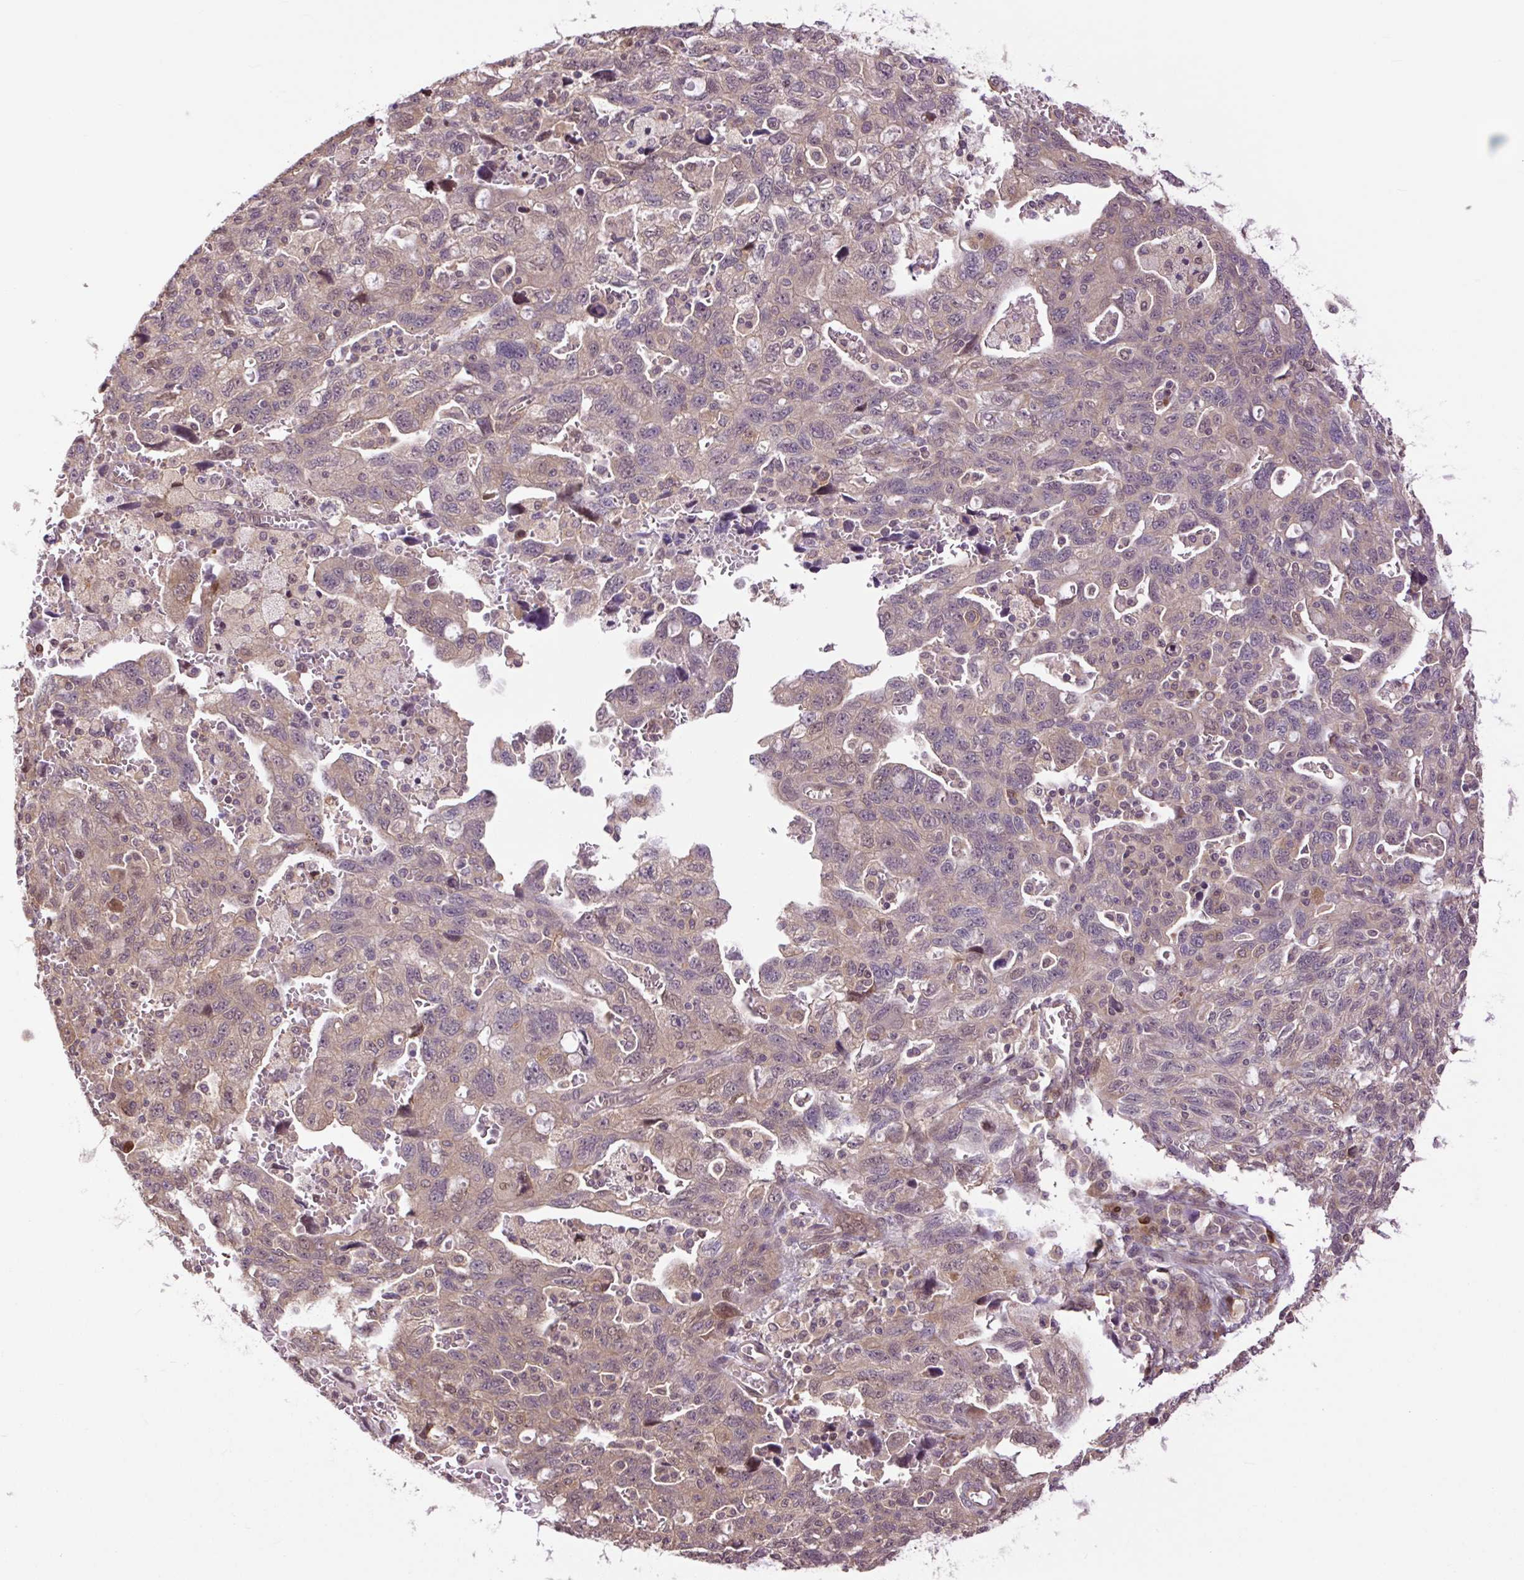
{"staining": {"intensity": "weak", "quantity": "25%-75%", "location": "cytoplasmic/membranous"}, "tissue": "ovarian cancer", "cell_type": "Tumor cells", "image_type": "cancer", "snomed": [{"axis": "morphology", "description": "Carcinoma, NOS"}, {"axis": "morphology", "description": "Cystadenocarcinoma, serous, NOS"}, {"axis": "topography", "description": "Ovary"}], "caption": "Weak cytoplasmic/membranous staining is seen in approximately 25%-75% of tumor cells in serous cystadenocarcinoma (ovarian). (DAB IHC with brightfield microscopy, high magnification).", "gene": "TPT1", "patient": {"sex": "female", "age": 69}}